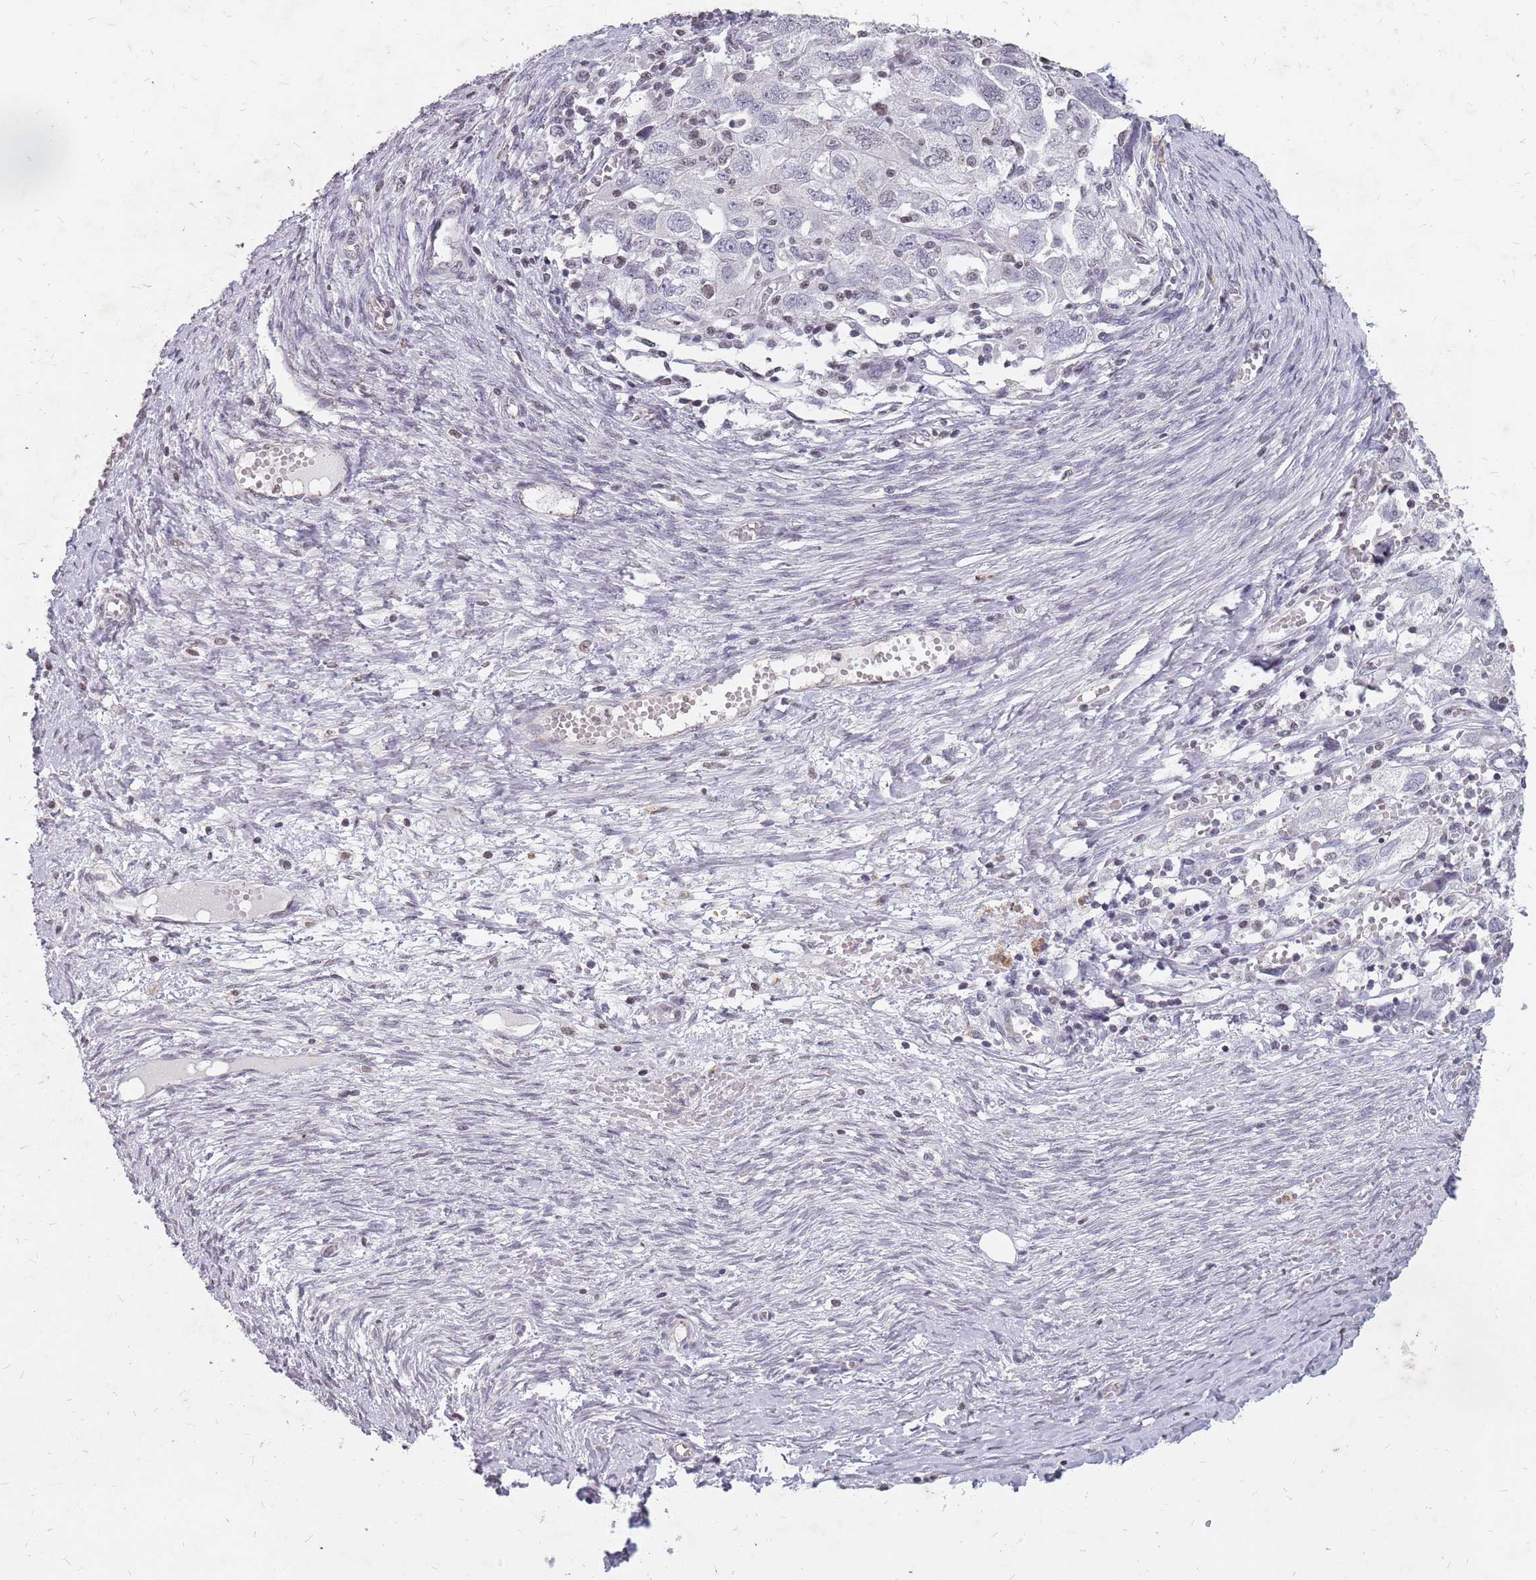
{"staining": {"intensity": "negative", "quantity": "none", "location": "none"}, "tissue": "ovarian cancer", "cell_type": "Tumor cells", "image_type": "cancer", "snomed": [{"axis": "morphology", "description": "Carcinoma, NOS"}, {"axis": "morphology", "description": "Cystadenocarcinoma, serous, NOS"}, {"axis": "topography", "description": "Ovary"}], "caption": "This is an immunohistochemistry (IHC) histopathology image of human carcinoma (ovarian). There is no staining in tumor cells.", "gene": "NEK6", "patient": {"sex": "female", "age": 69}}